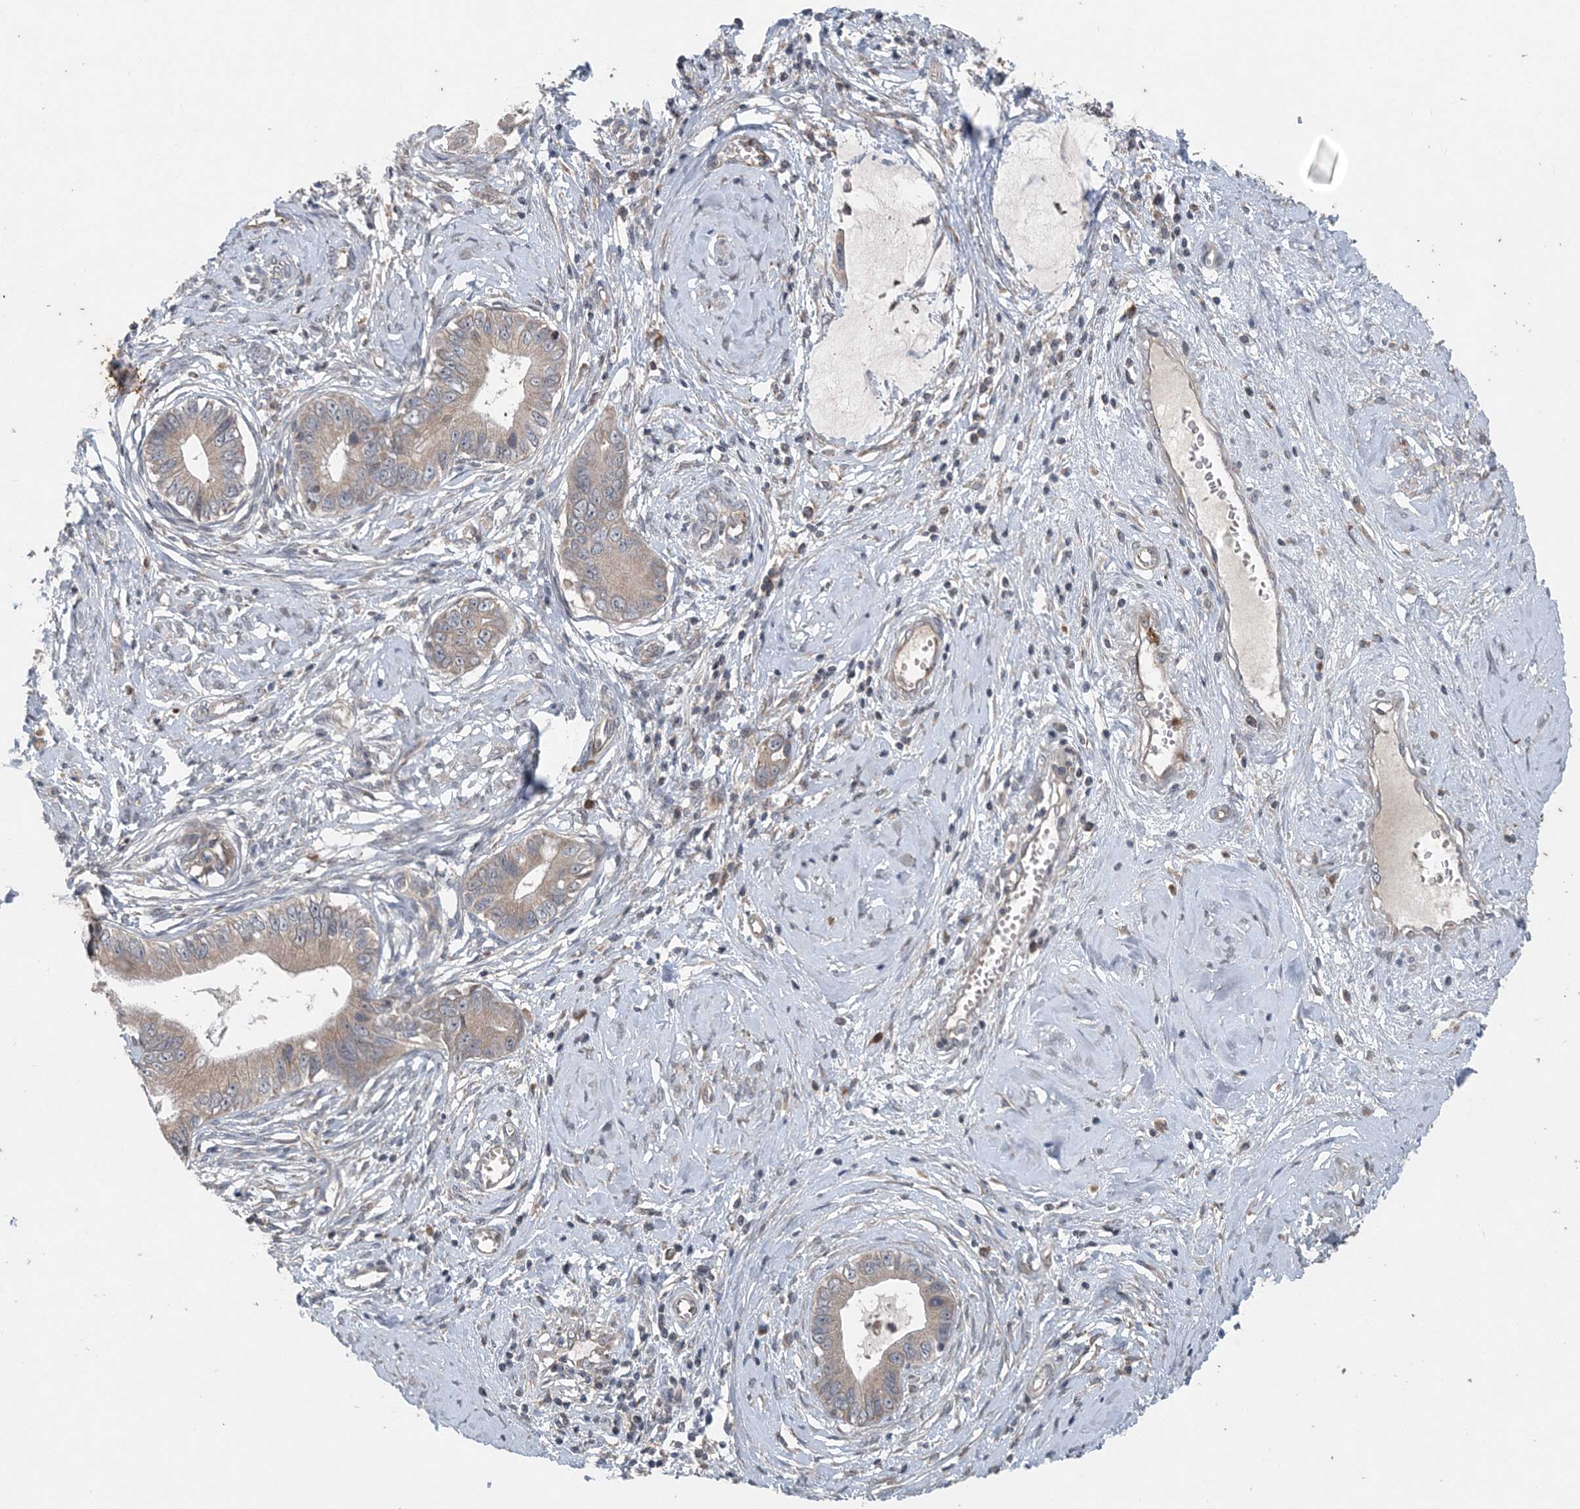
{"staining": {"intensity": "weak", "quantity": ">75%", "location": "cytoplasmic/membranous"}, "tissue": "cervical cancer", "cell_type": "Tumor cells", "image_type": "cancer", "snomed": [{"axis": "morphology", "description": "Adenocarcinoma, NOS"}, {"axis": "topography", "description": "Cervix"}], "caption": "Brown immunohistochemical staining in cervical cancer displays weak cytoplasmic/membranous expression in approximately >75% of tumor cells.", "gene": "MYO9B", "patient": {"sex": "female", "age": 44}}